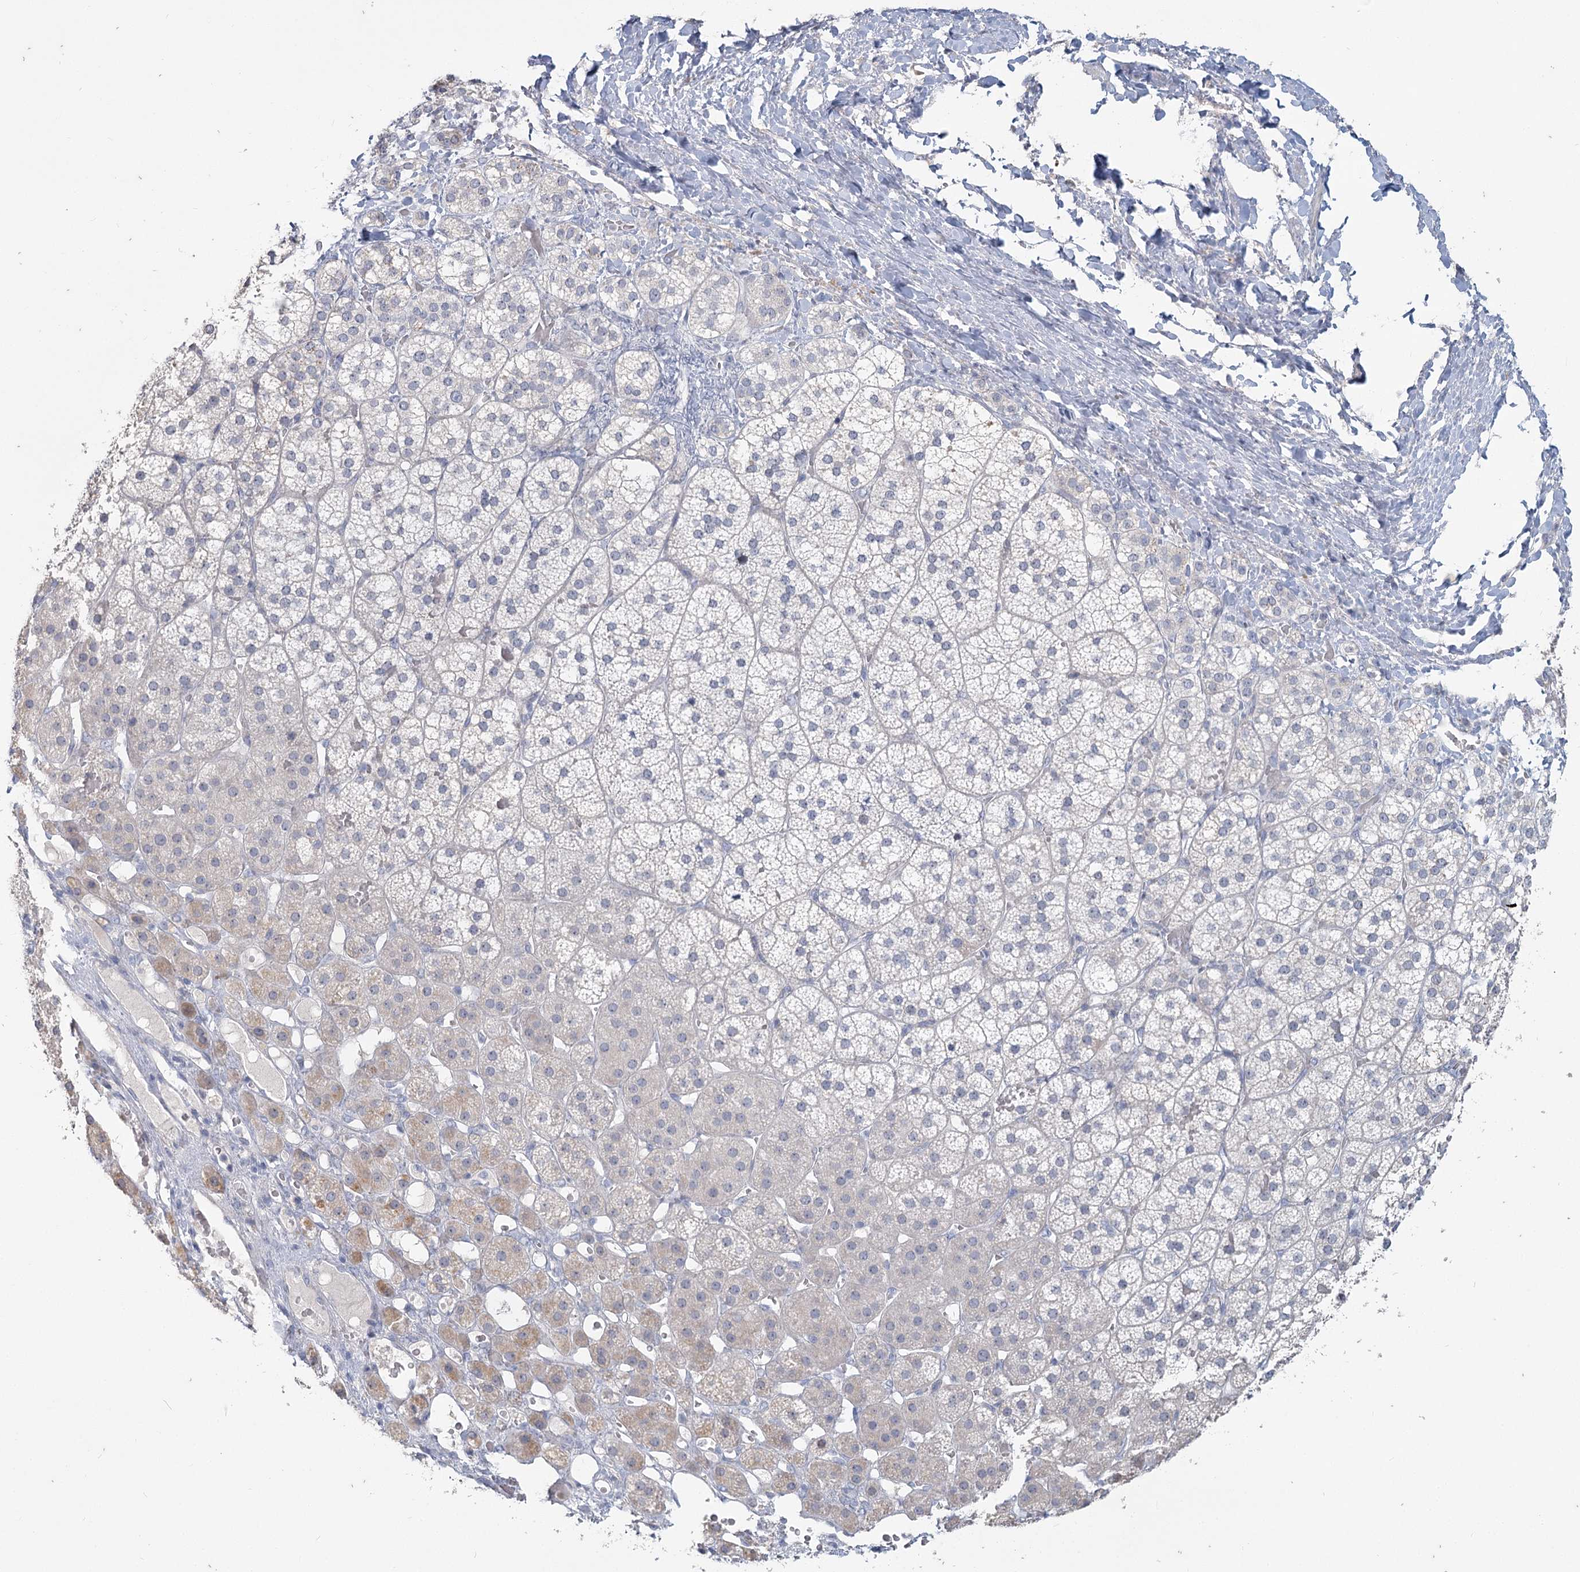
{"staining": {"intensity": "moderate", "quantity": "<25%", "location": "cytoplasmic/membranous"}, "tissue": "adrenal gland", "cell_type": "Glandular cells", "image_type": "normal", "snomed": [{"axis": "morphology", "description": "Normal tissue, NOS"}, {"axis": "topography", "description": "Adrenal gland"}], "caption": "Protein analysis of benign adrenal gland demonstrates moderate cytoplasmic/membranous expression in approximately <25% of glandular cells. The staining was performed using DAB (3,3'-diaminobenzidine) to visualize the protein expression in brown, while the nuclei were stained in blue with hematoxylin (Magnification: 20x).", "gene": "SLC9A3", "patient": {"sex": "female", "age": 44}}